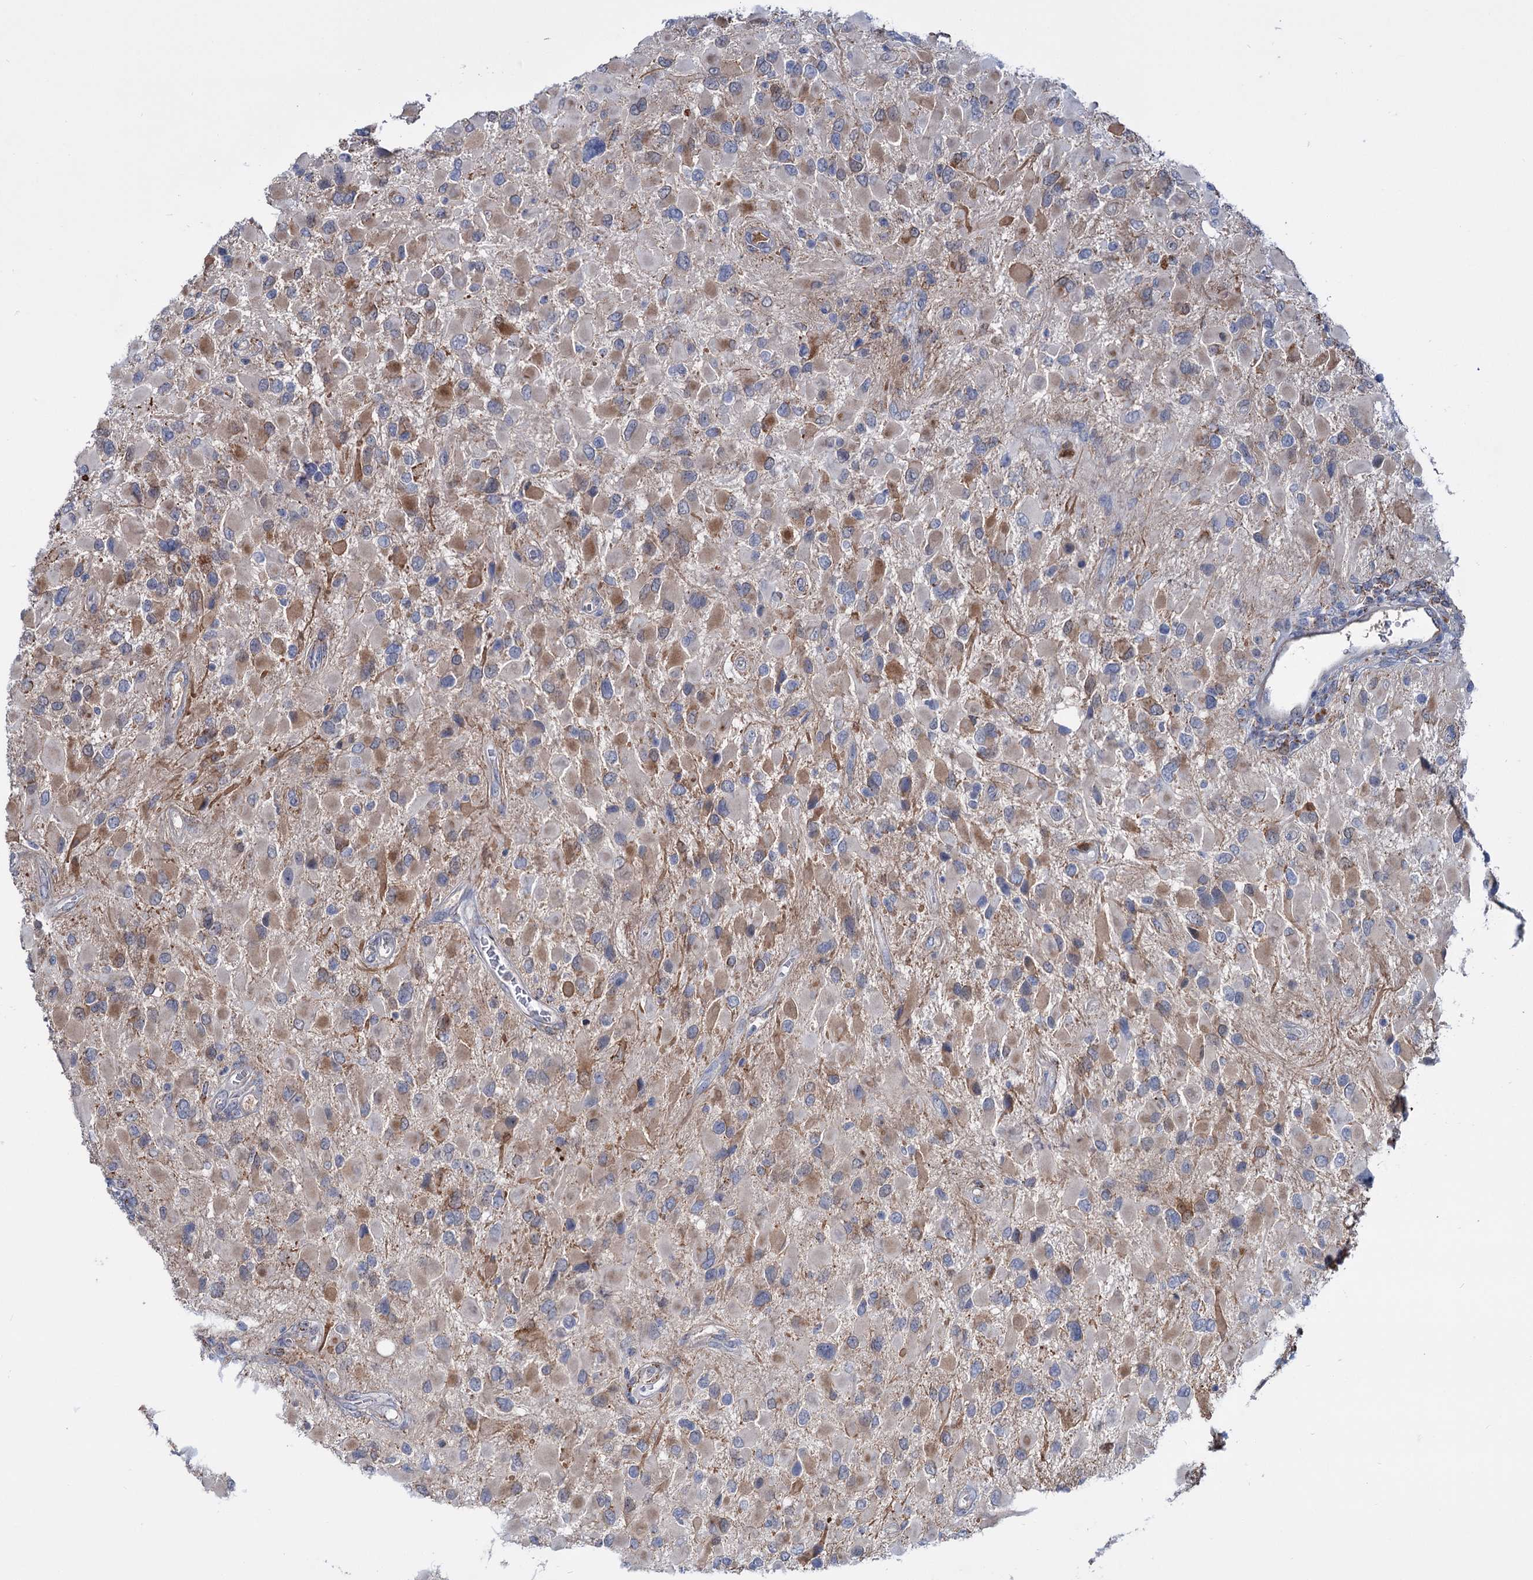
{"staining": {"intensity": "moderate", "quantity": "25%-75%", "location": "cytoplasmic/membranous"}, "tissue": "glioma", "cell_type": "Tumor cells", "image_type": "cancer", "snomed": [{"axis": "morphology", "description": "Glioma, malignant, High grade"}, {"axis": "topography", "description": "Brain"}], "caption": "Immunohistochemistry image of glioma stained for a protein (brown), which shows medium levels of moderate cytoplasmic/membranous positivity in about 25%-75% of tumor cells.", "gene": "LPIN1", "patient": {"sex": "male", "age": 53}}